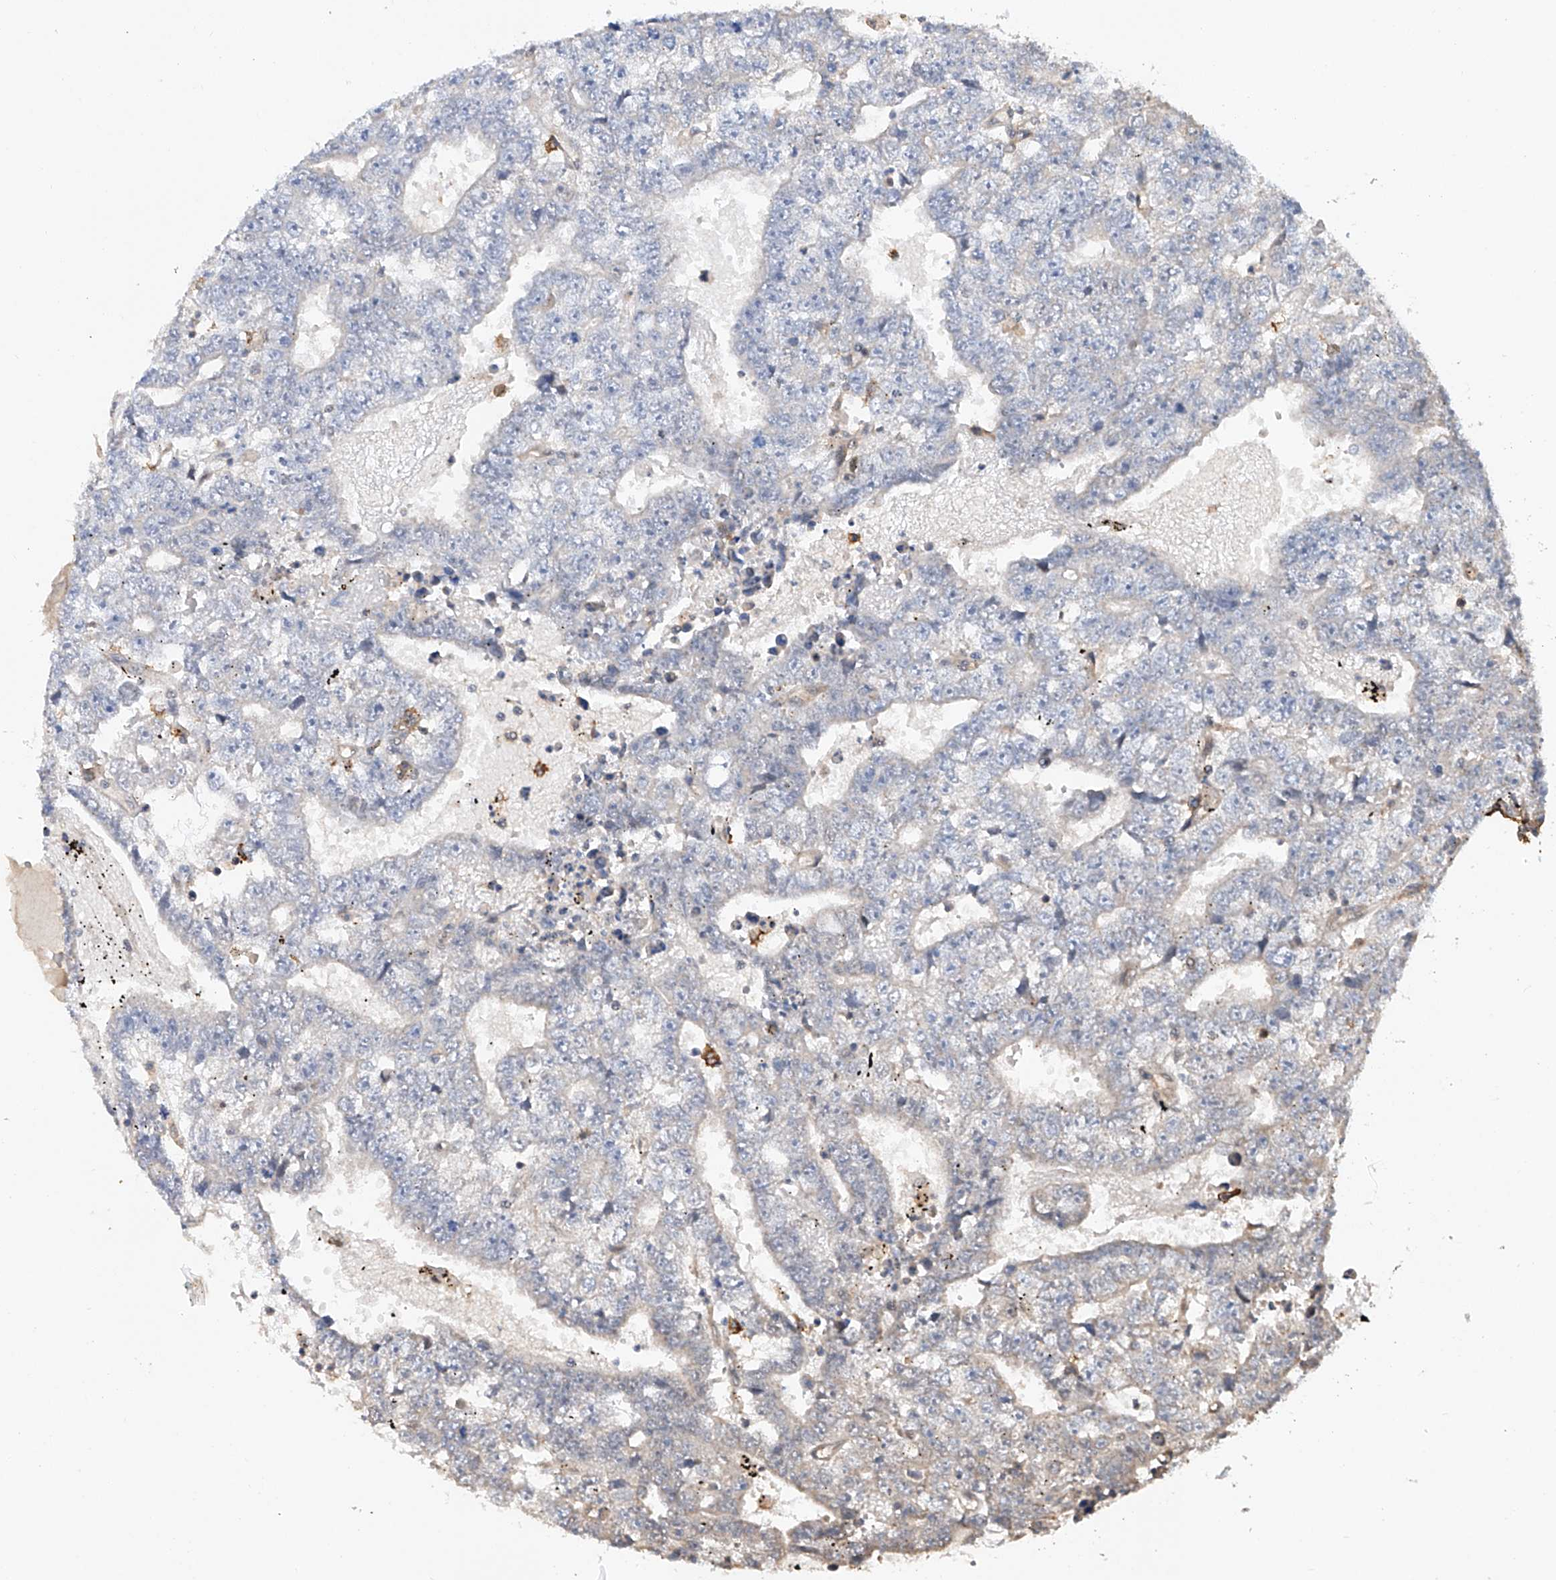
{"staining": {"intensity": "negative", "quantity": "none", "location": "none"}, "tissue": "testis cancer", "cell_type": "Tumor cells", "image_type": "cancer", "snomed": [{"axis": "morphology", "description": "Carcinoma, Embryonal, NOS"}, {"axis": "topography", "description": "Testis"}], "caption": "Tumor cells show no significant protein positivity in testis cancer (embryonal carcinoma). (DAB immunohistochemistry (IHC) with hematoxylin counter stain).", "gene": "RILPL2", "patient": {"sex": "male", "age": 25}}